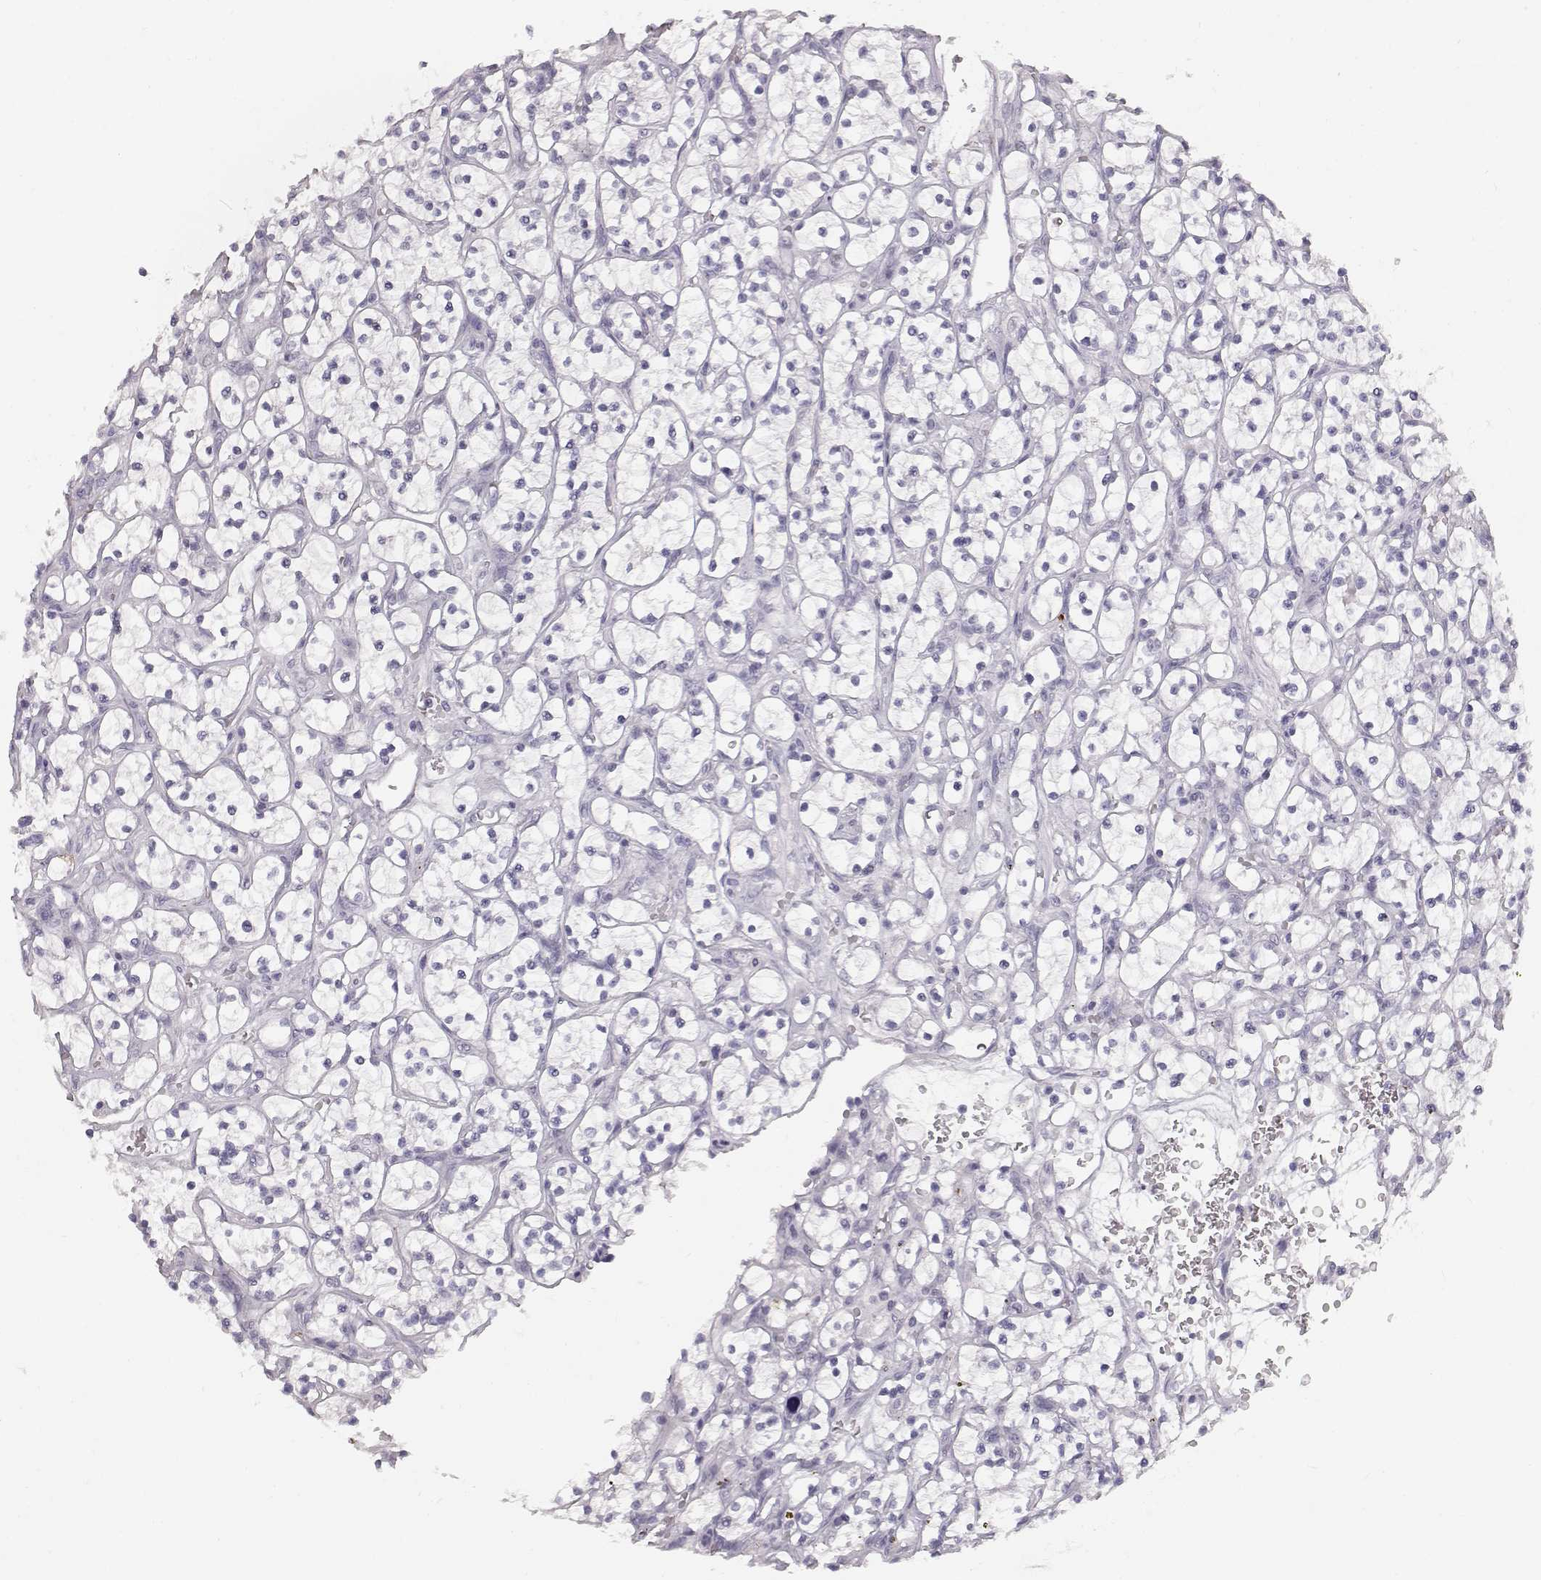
{"staining": {"intensity": "negative", "quantity": "none", "location": "none"}, "tissue": "renal cancer", "cell_type": "Tumor cells", "image_type": "cancer", "snomed": [{"axis": "morphology", "description": "Adenocarcinoma, NOS"}, {"axis": "topography", "description": "Kidney"}], "caption": "Tumor cells show no significant protein positivity in renal adenocarcinoma.", "gene": "KRTAP16-1", "patient": {"sex": "female", "age": 64}}